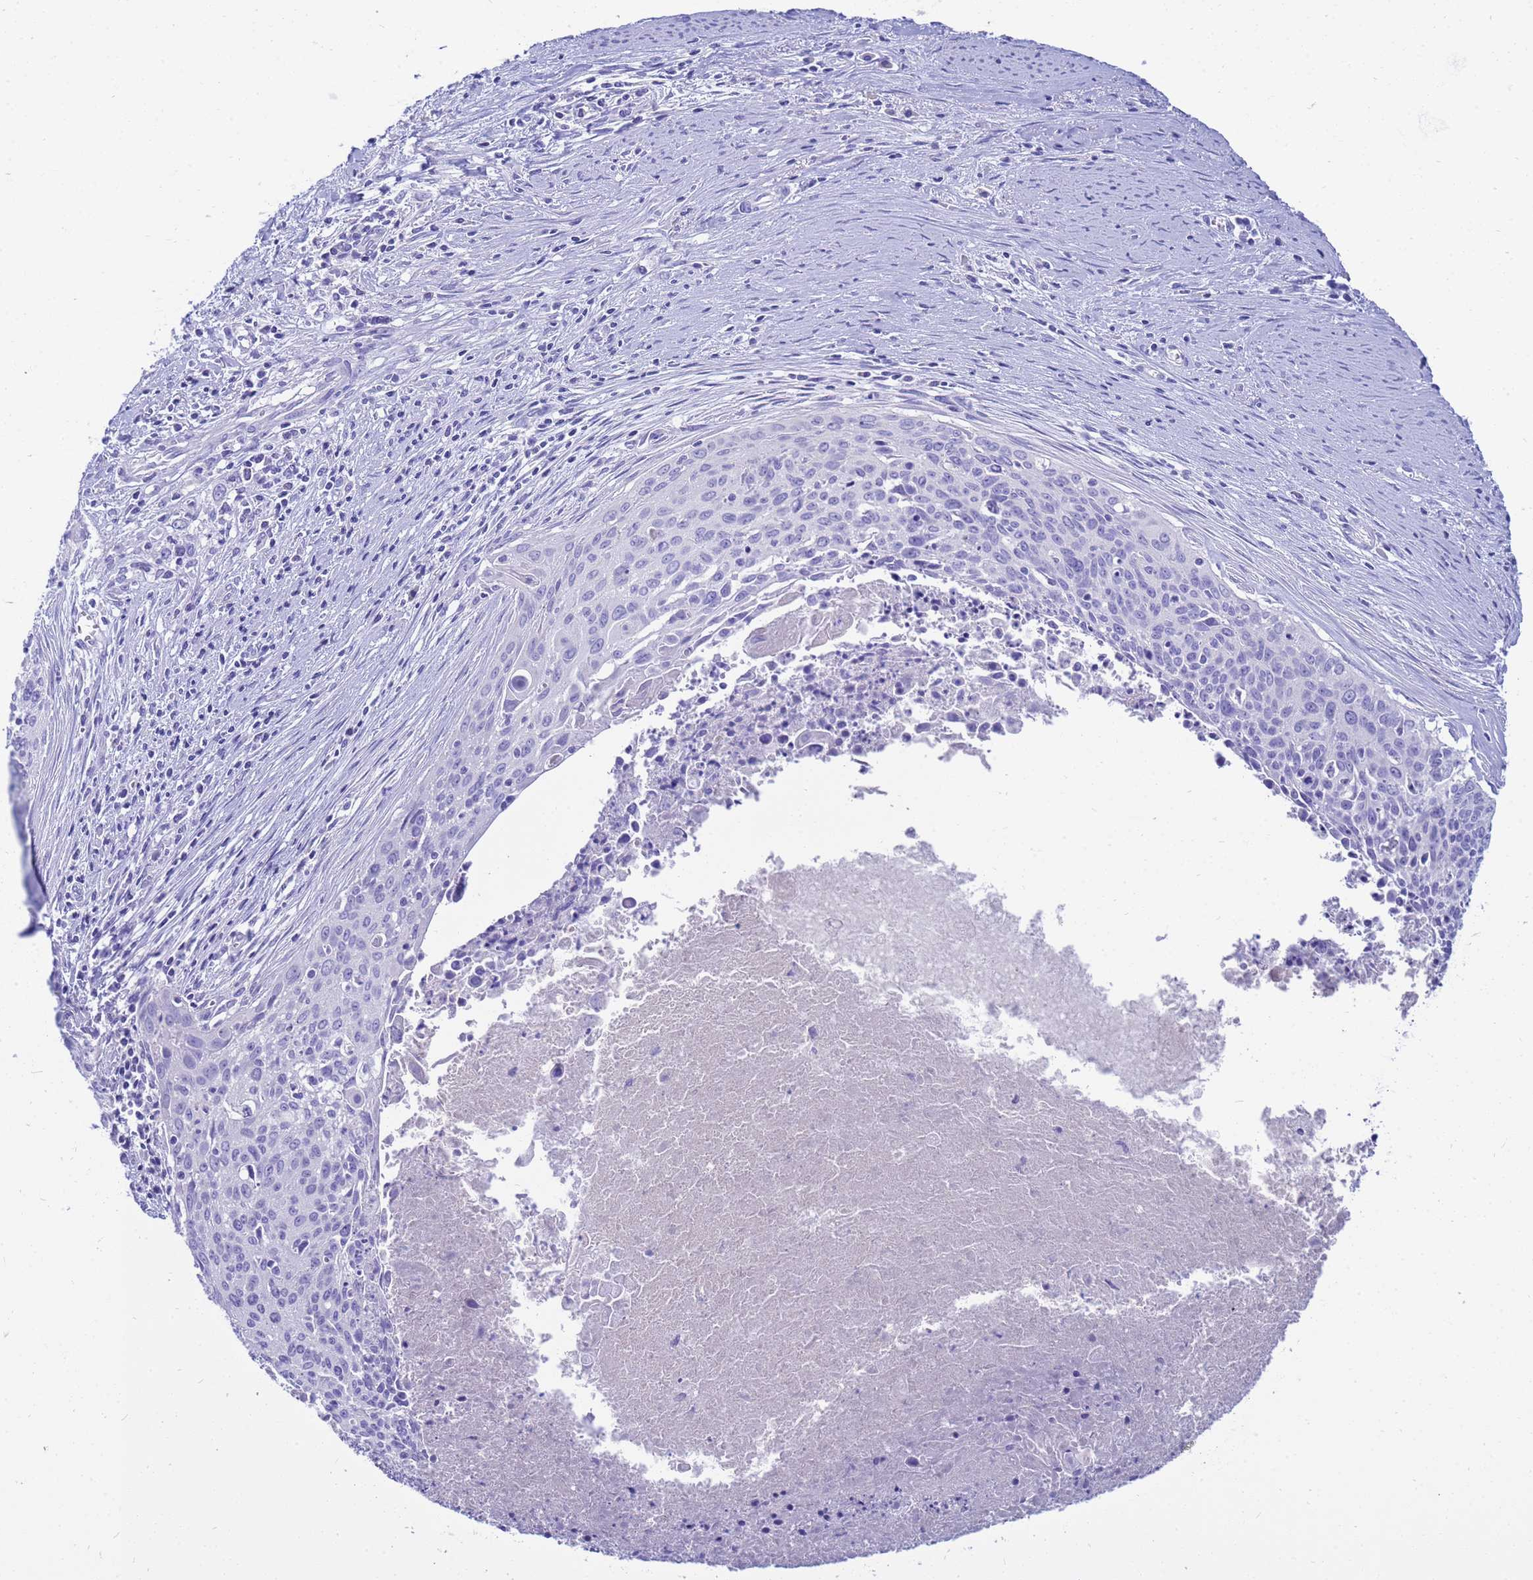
{"staining": {"intensity": "negative", "quantity": "none", "location": "none"}, "tissue": "cervical cancer", "cell_type": "Tumor cells", "image_type": "cancer", "snomed": [{"axis": "morphology", "description": "Squamous cell carcinoma, NOS"}, {"axis": "topography", "description": "Cervix"}], "caption": "DAB (3,3'-diaminobenzidine) immunohistochemical staining of squamous cell carcinoma (cervical) reveals no significant expression in tumor cells.", "gene": "SYCN", "patient": {"sex": "female", "age": 55}}